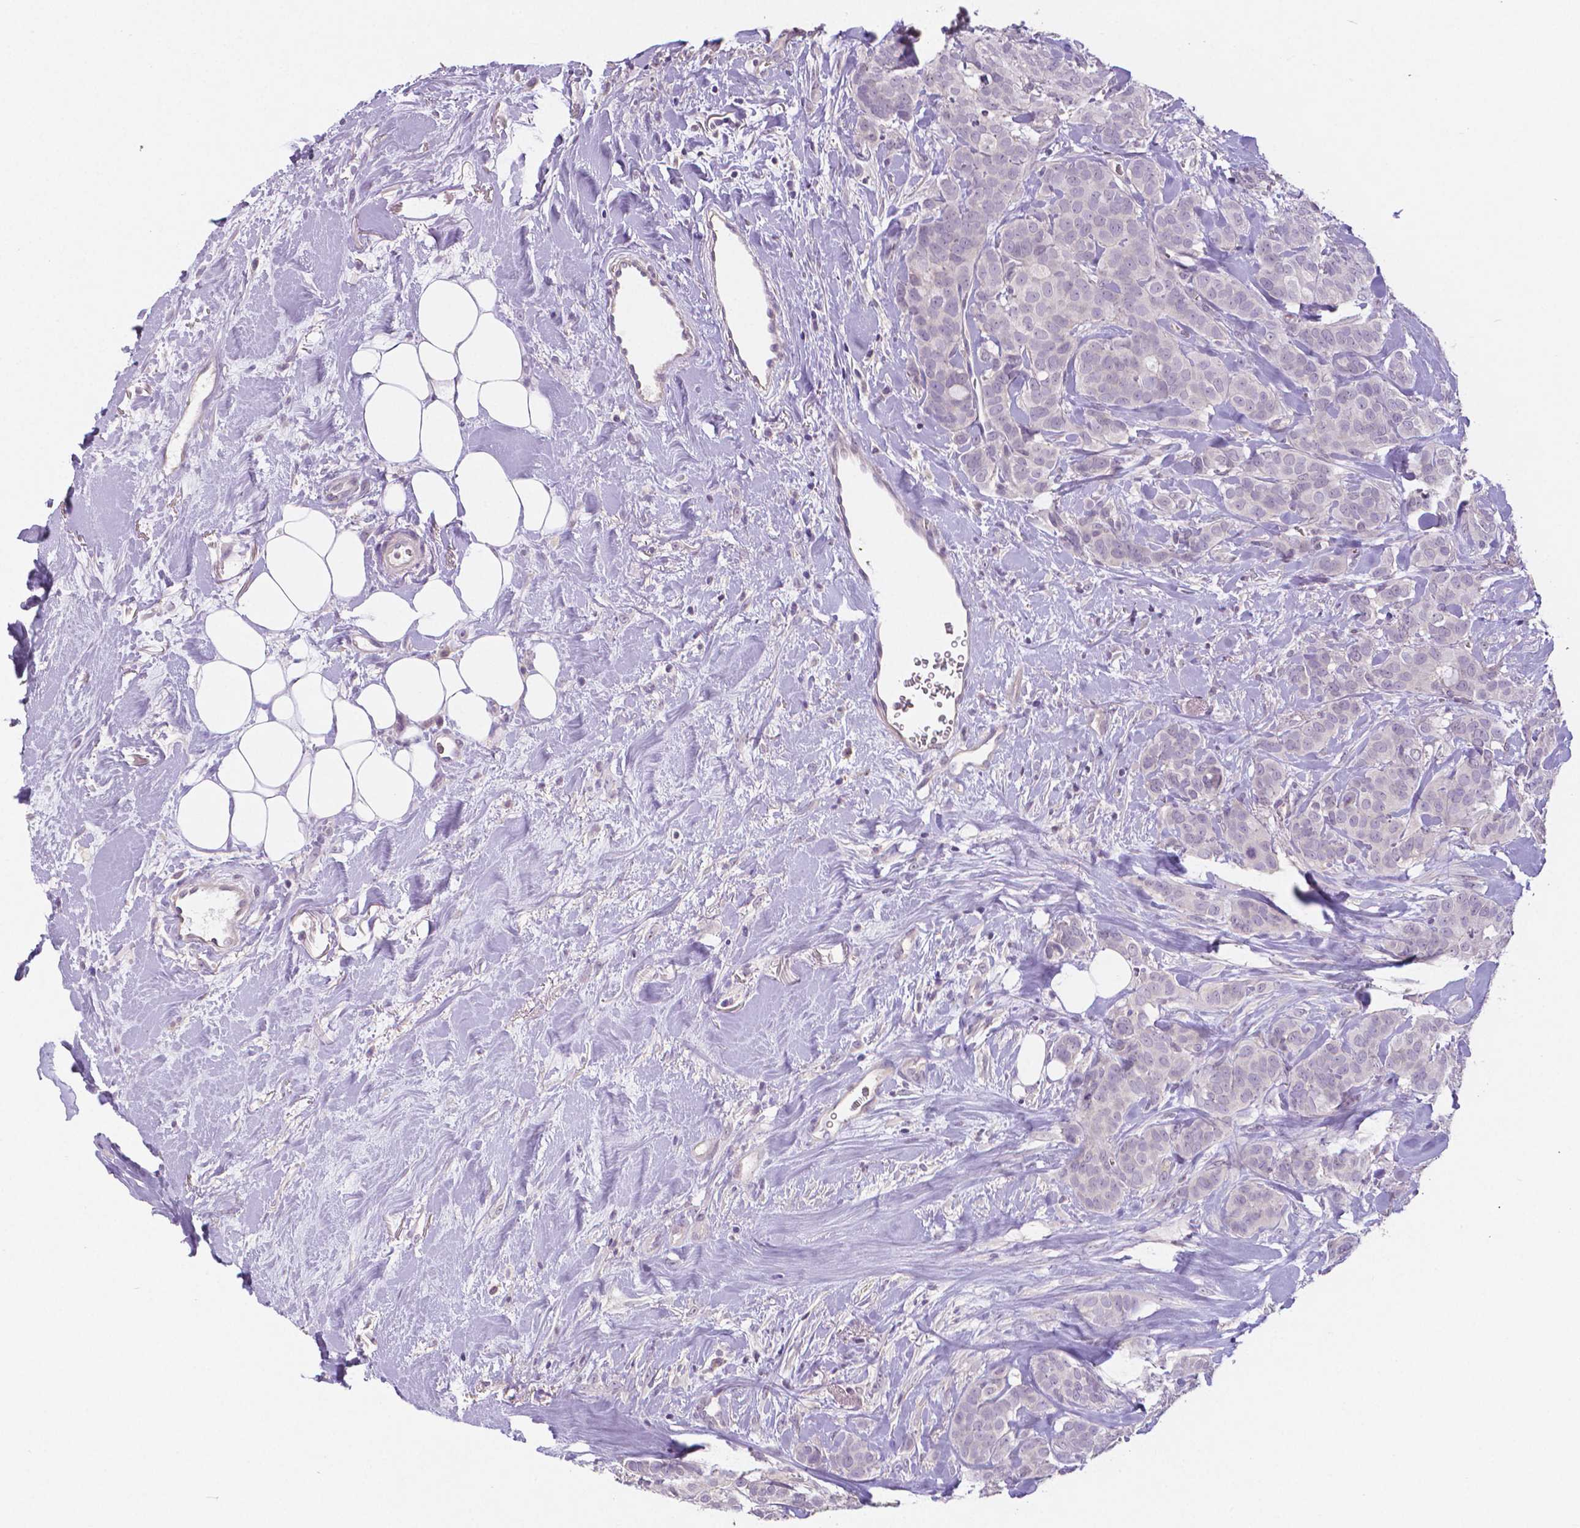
{"staining": {"intensity": "negative", "quantity": "none", "location": "none"}, "tissue": "breast cancer", "cell_type": "Tumor cells", "image_type": "cancer", "snomed": [{"axis": "morphology", "description": "Duct carcinoma"}, {"axis": "topography", "description": "Breast"}], "caption": "This is an immunohistochemistry histopathology image of human breast cancer. There is no expression in tumor cells.", "gene": "CRMP1", "patient": {"sex": "female", "age": 84}}